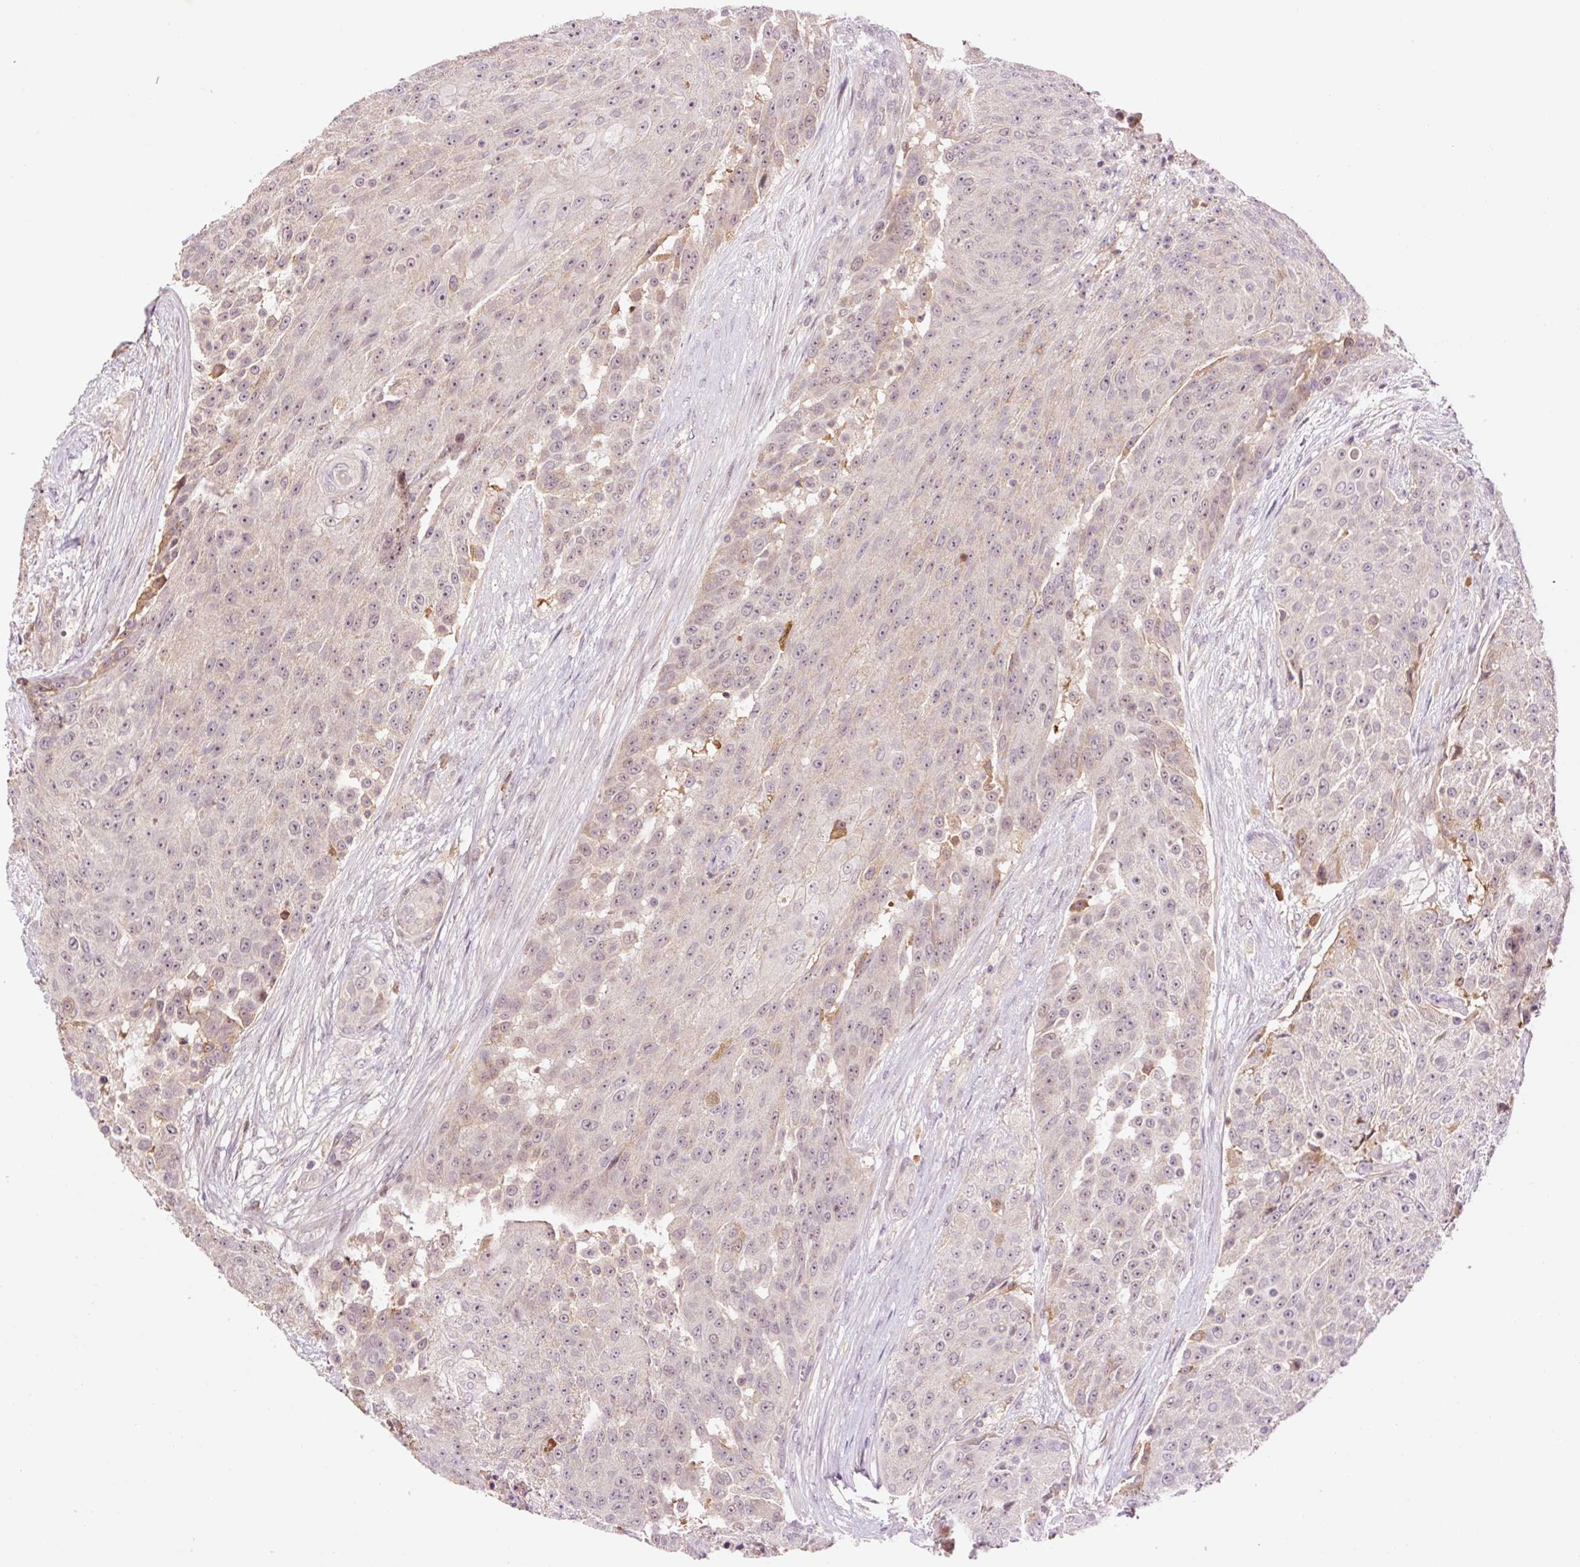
{"staining": {"intensity": "weak", "quantity": "<25%", "location": "cytoplasmic/membranous,nuclear"}, "tissue": "urothelial cancer", "cell_type": "Tumor cells", "image_type": "cancer", "snomed": [{"axis": "morphology", "description": "Urothelial carcinoma, High grade"}, {"axis": "topography", "description": "Urinary bladder"}], "caption": "This is an immunohistochemistry (IHC) image of high-grade urothelial carcinoma. There is no positivity in tumor cells.", "gene": "DPPA4", "patient": {"sex": "female", "age": 63}}